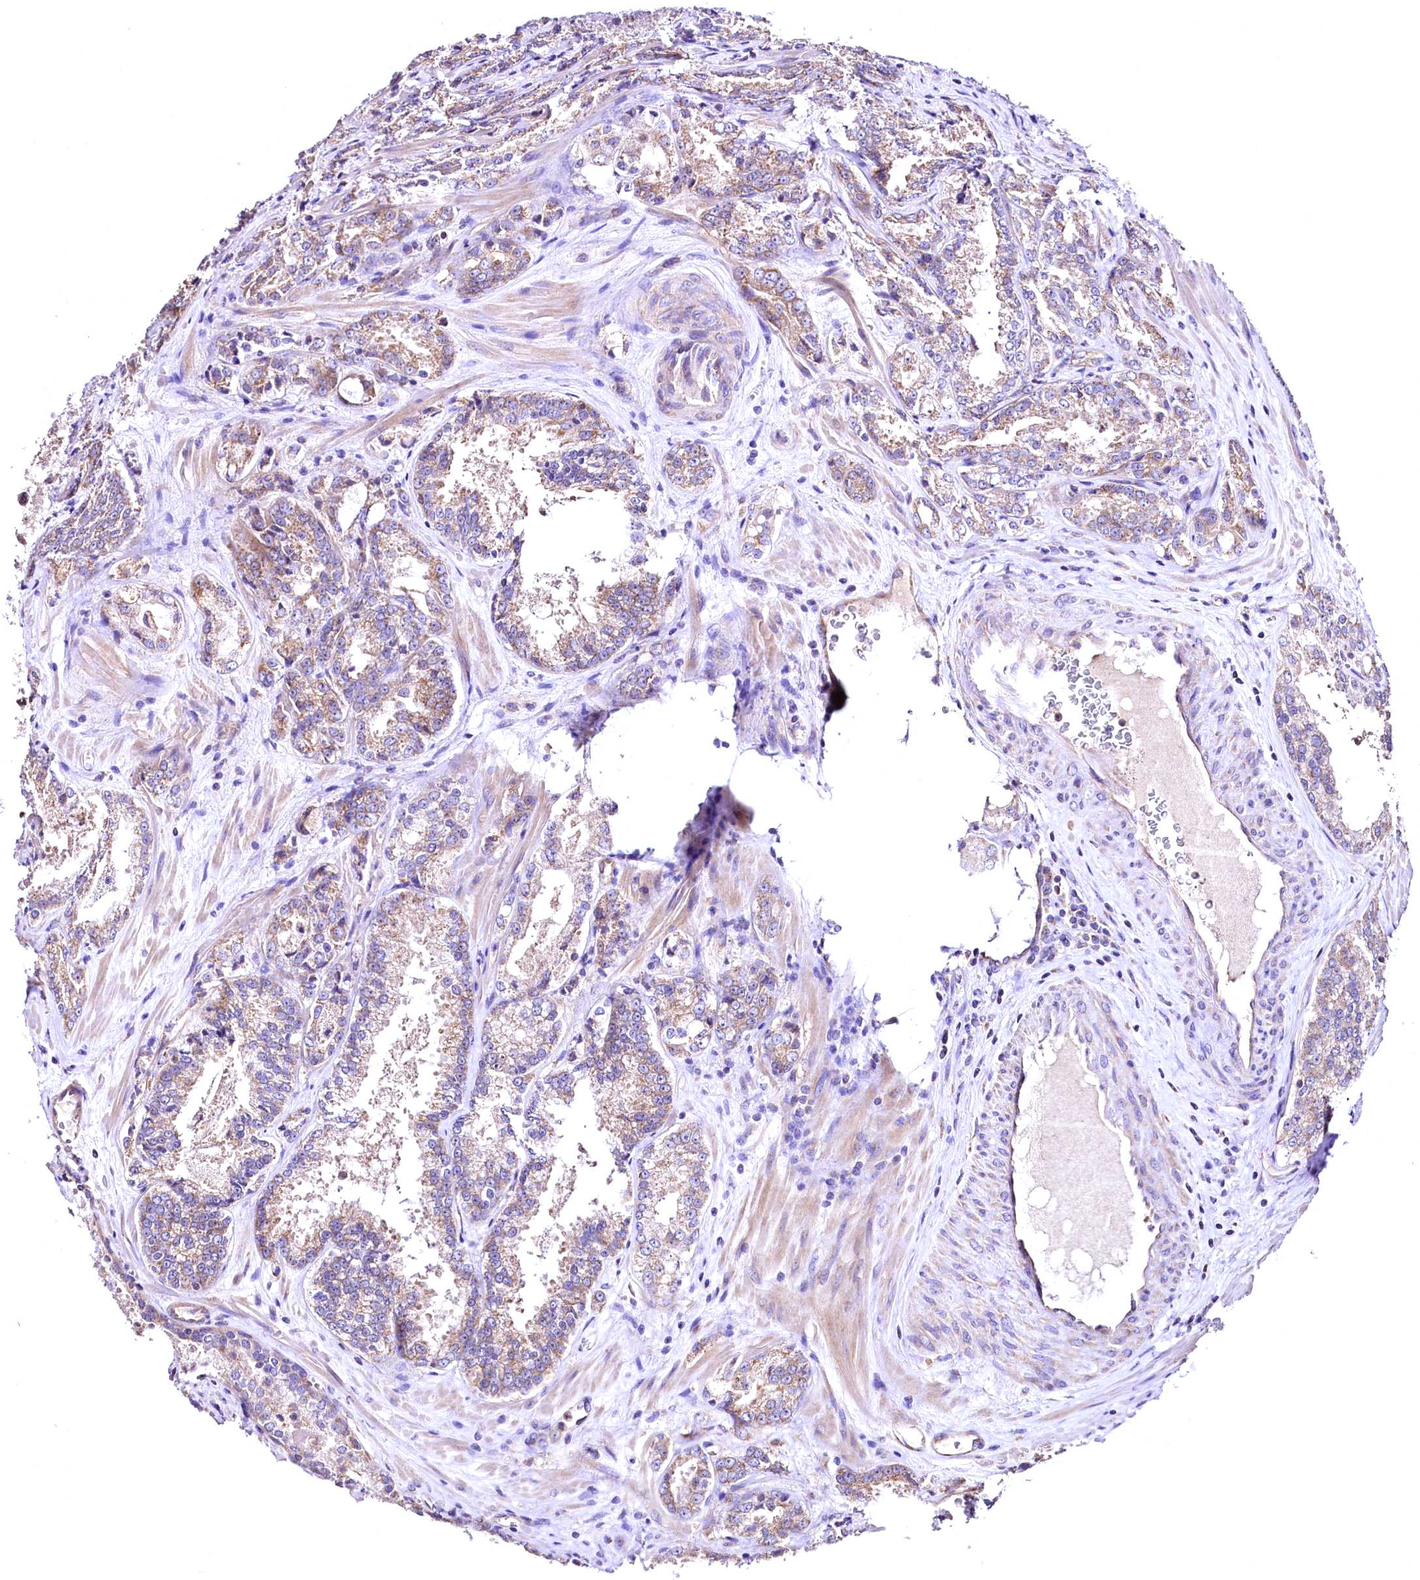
{"staining": {"intensity": "weak", "quantity": ">75%", "location": "cytoplasmic/membranous"}, "tissue": "prostate cancer", "cell_type": "Tumor cells", "image_type": "cancer", "snomed": [{"axis": "morphology", "description": "Adenocarcinoma, Low grade"}, {"axis": "topography", "description": "Prostate"}], "caption": "Prostate low-grade adenocarcinoma stained for a protein (brown) demonstrates weak cytoplasmic/membranous positive staining in approximately >75% of tumor cells.", "gene": "MRPL57", "patient": {"sex": "male", "age": 47}}